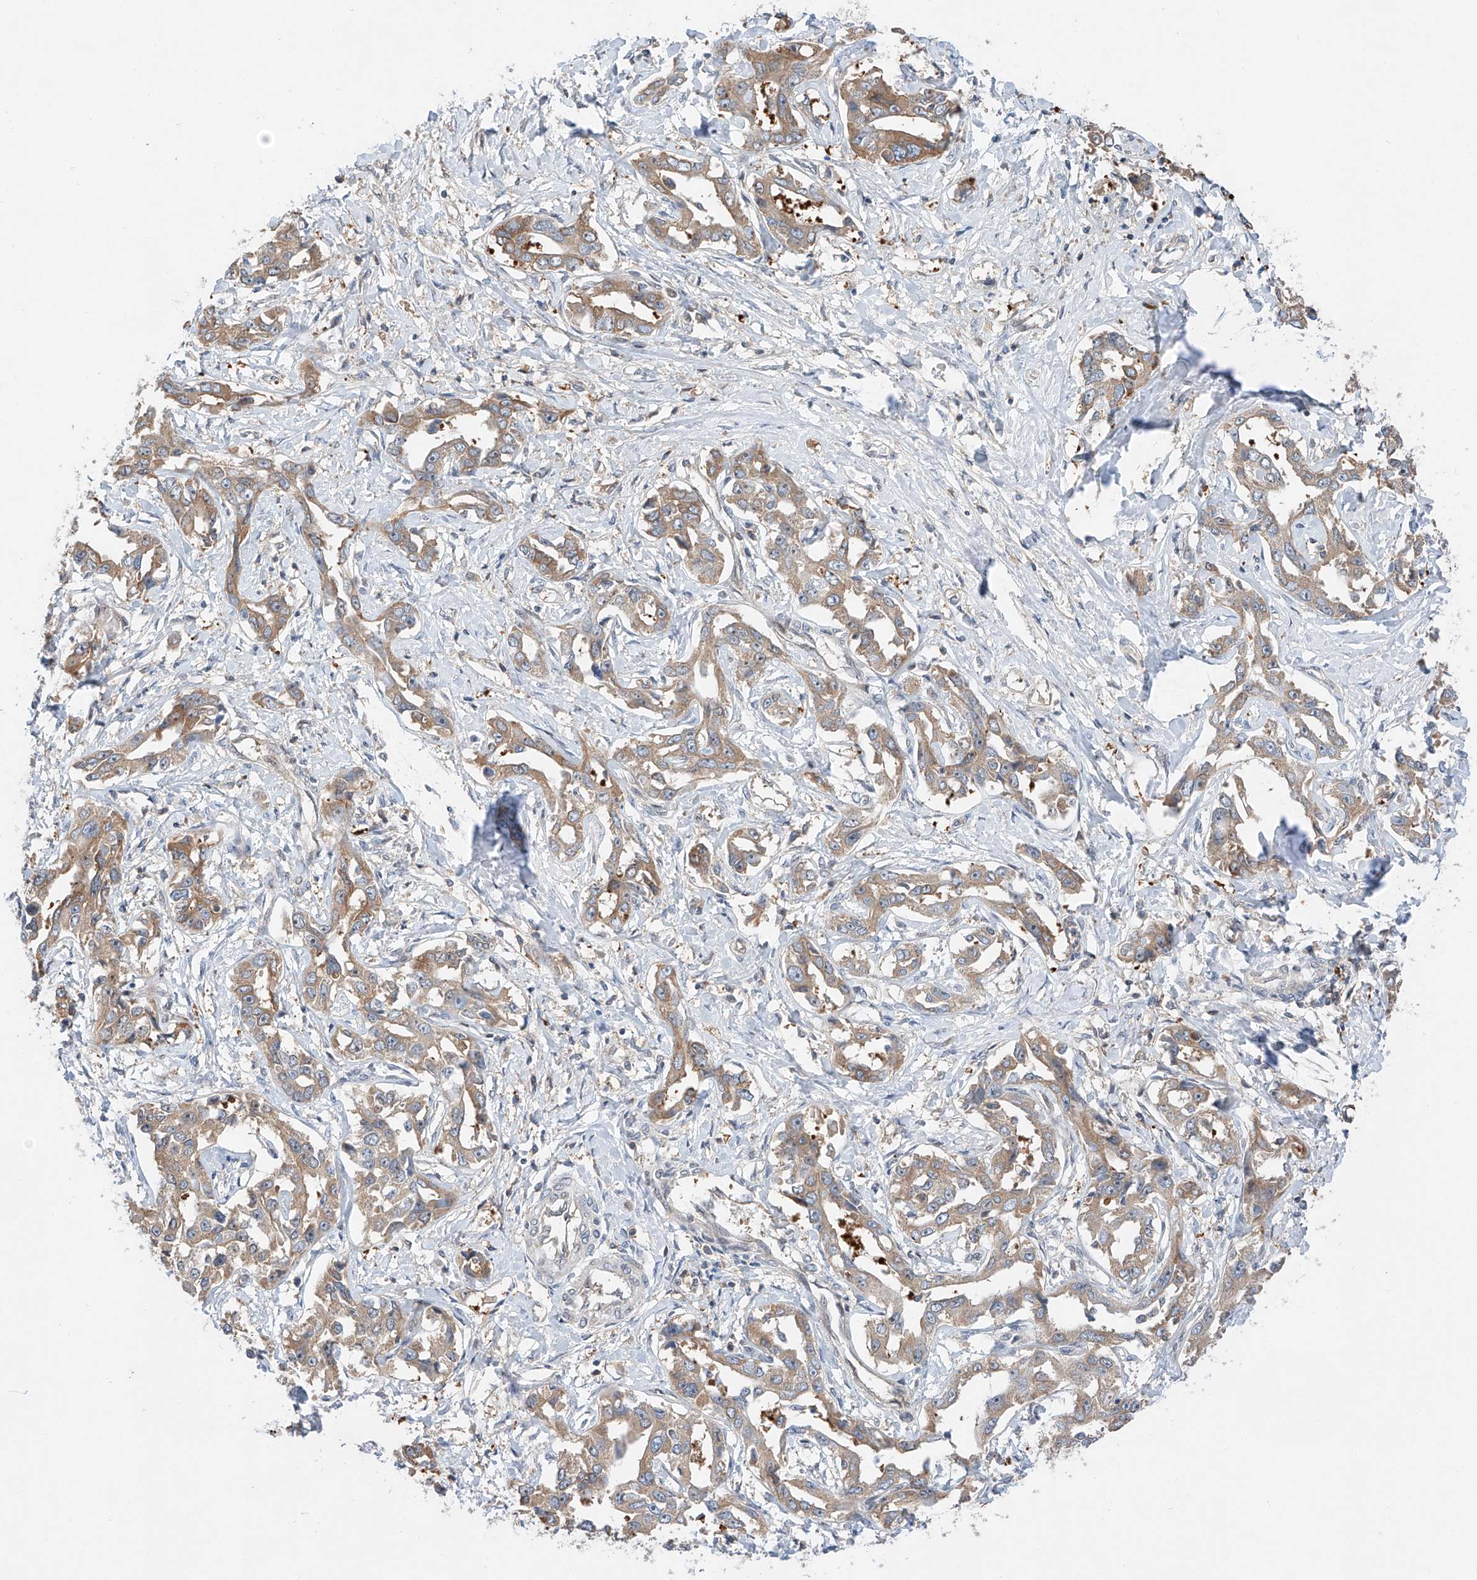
{"staining": {"intensity": "weak", "quantity": ">75%", "location": "cytoplasmic/membranous"}, "tissue": "liver cancer", "cell_type": "Tumor cells", "image_type": "cancer", "snomed": [{"axis": "morphology", "description": "Cholangiocarcinoma"}, {"axis": "topography", "description": "Liver"}], "caption": "Weak cytoplasmic/membranous protein positivity is seen in about >75% of tumor cells in liver cancer.", "gene": "RUSC1", "patient": {"sex": "male", "age": 59}}